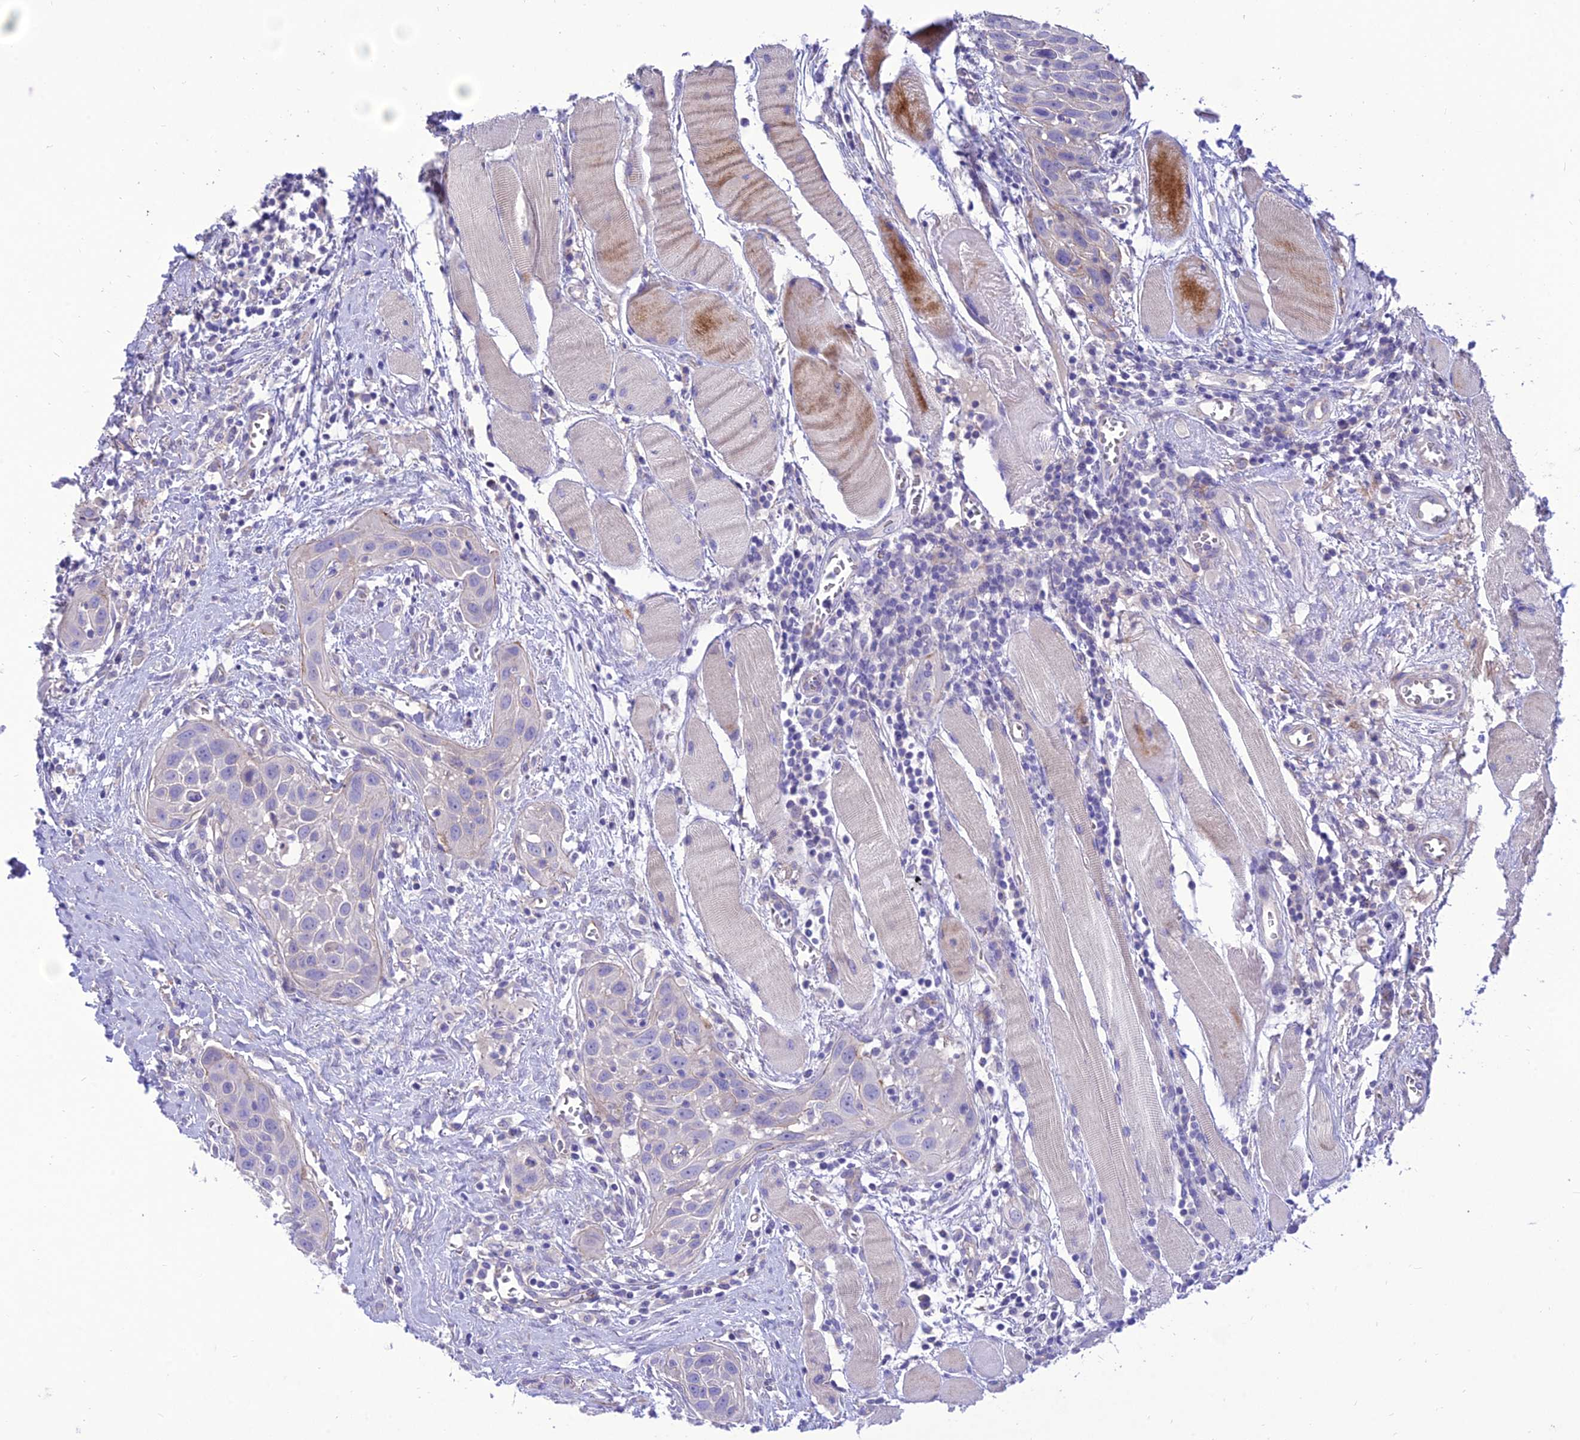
{"staining": {"intensity": "negative", "quantity": "none", "location": "none"}, "tissue": "head and neck cancer", "cell_type": "Tumor cells", "image_type": "cancer", "snomed": [{"axis": "morphology", "description": "Squamous cell carcinoma, NOS"}, {"axis": "topography", "description": "Oral tissue"}, {"axis": "topography", "description": "Head-Neck"}], "caption": "Human head and neck squamous cell carcinoma stained for a protein using immunohistochemistry (IHC) reveals no staining in tumor cells.", "gene": "TEKT3", "patient": {"sex": "female", "age": 50}}